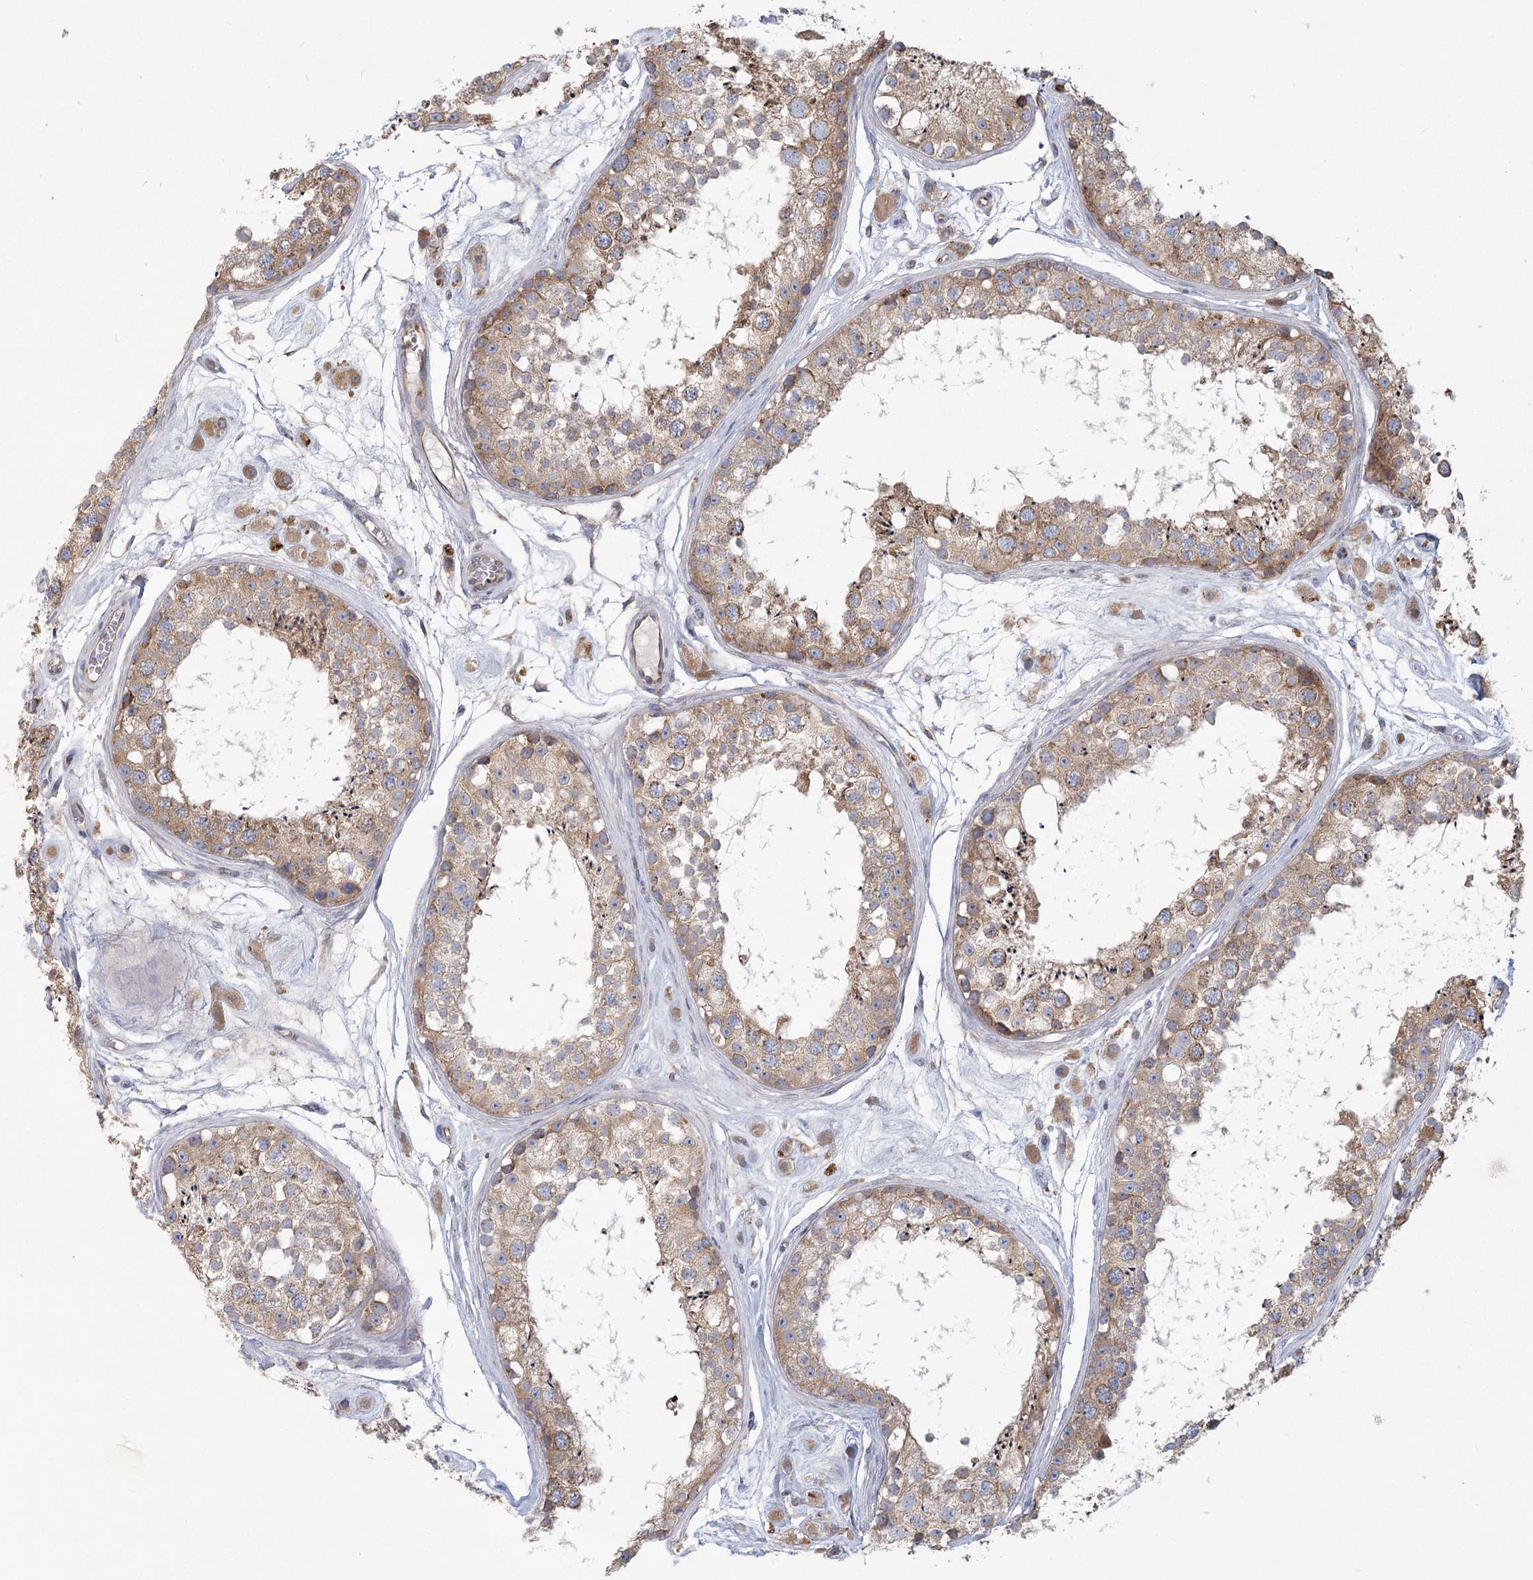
{"staining": {"intensity": "moderate", "quantity": ">75%", "location": "cytoplasmic/membranous"}, "tissue": "testis", "cell_type": "Cells in seminiferous ducts", "image_type": "normal", "snomed": [{"axis": "morphology", "description": "Normal tissue, NOS"}, {"axis": "topography", "description": "Testis"}], "caption": "This image displays immunohistochemistry staining of normal testis, with medium moderate cytoplasmic/membranous positivity in about >75% of cells in seminiferous ducts.", "gene": "CNTLN", "patient": {"sex": "male", "age": 25}}